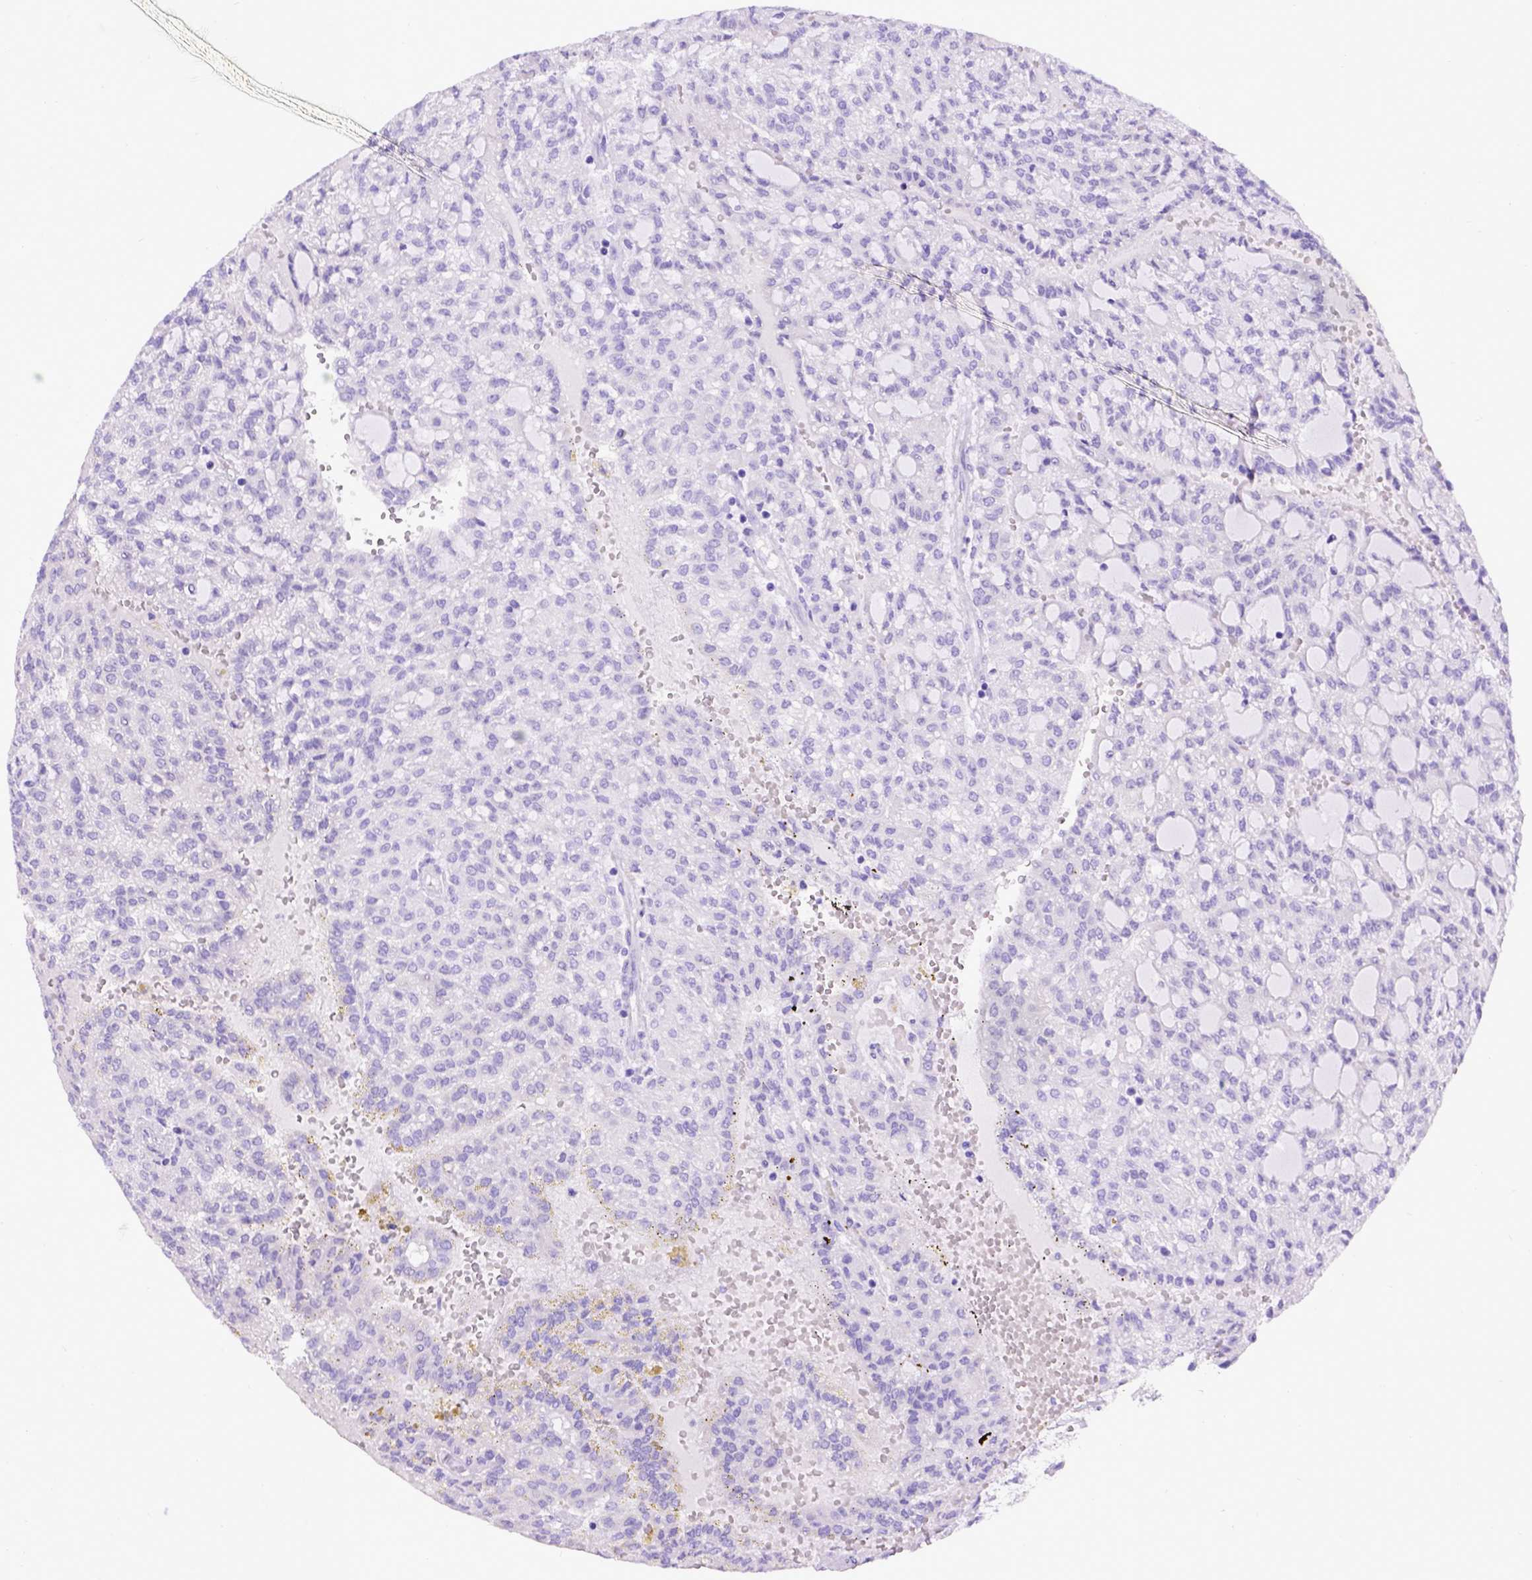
{"staining": {"intensity": "negative", "quantity": "none", "location": "none"}, "tissue": "renal cancer", "cell_type": "Tumor cells", "image_type": "cancer", "snomed": [{"axis": "morphology", "description": "Adenocarcinoma, NOS"}, {"axis": "topography", "description": "Kidney"}], "caption": "This is an IHC micrograph of human adenocarcinoma (renal). There is no staining in tumor cells.", "gene": "MEOX2", "patient": {"sex": "male", "age": 63}}